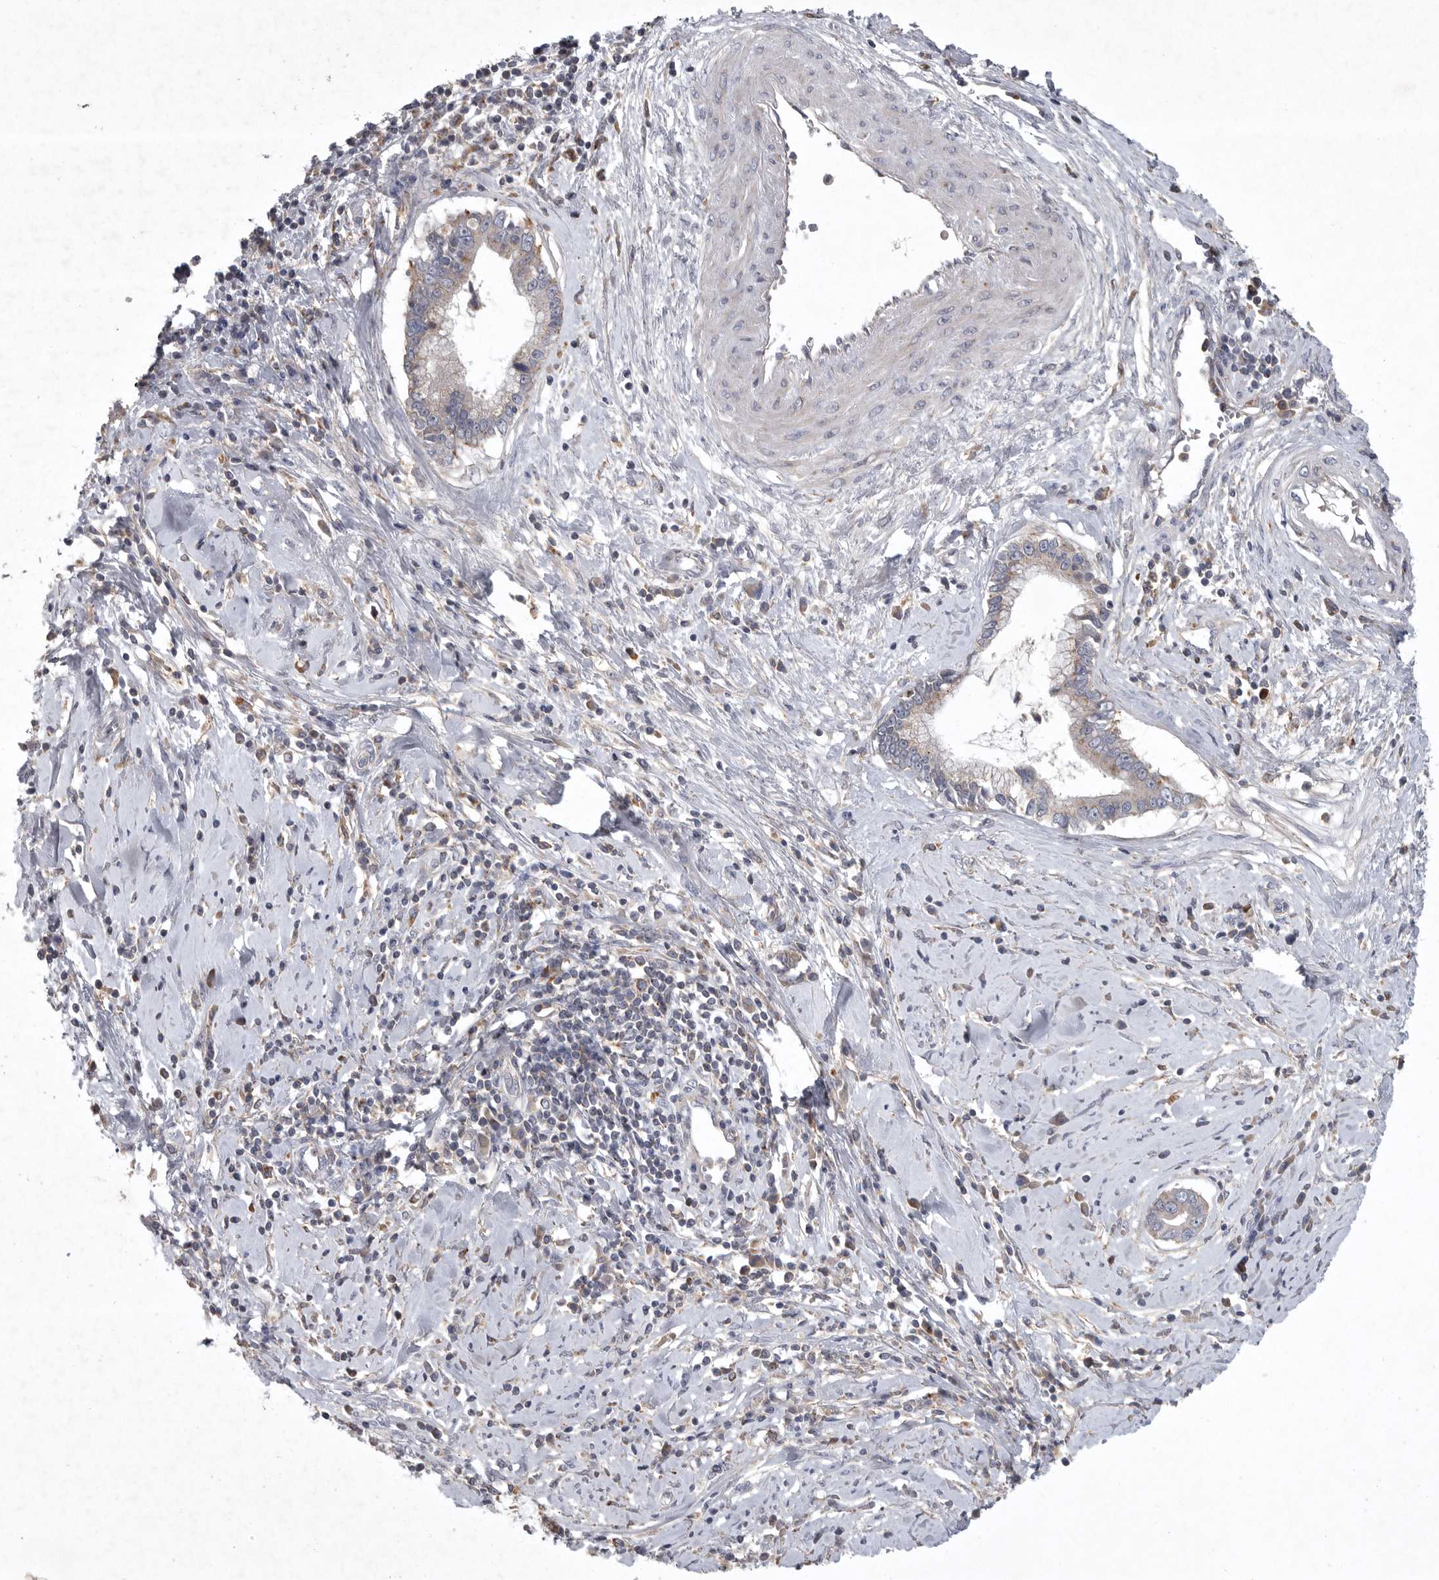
{"staining": {"intensity": "moderate", "quantity": ">75%", "location": "cytoplasmic/membranous"}, "tissue": "cervical cancer", "cell_type": "Tumor cells", "image_type": "cancer", "snomed": [{"axis": "morphology", "description": "Adenocarcinoma, NOS"}, {"axis": "topography", "description": "Cervix"}], "caption": "Cervical cancer stained for a protein displays moderate cytoplasmic/membranous positivity in tumor cells. The staining was performed using DAB (3,3'-diaminobenzidine), with brown indicating positive protein expression. Nuclei are stained blue with hematoxylin.", "gene": "LAMTOR3", "patient": {"sex": "female", "age": 44}}